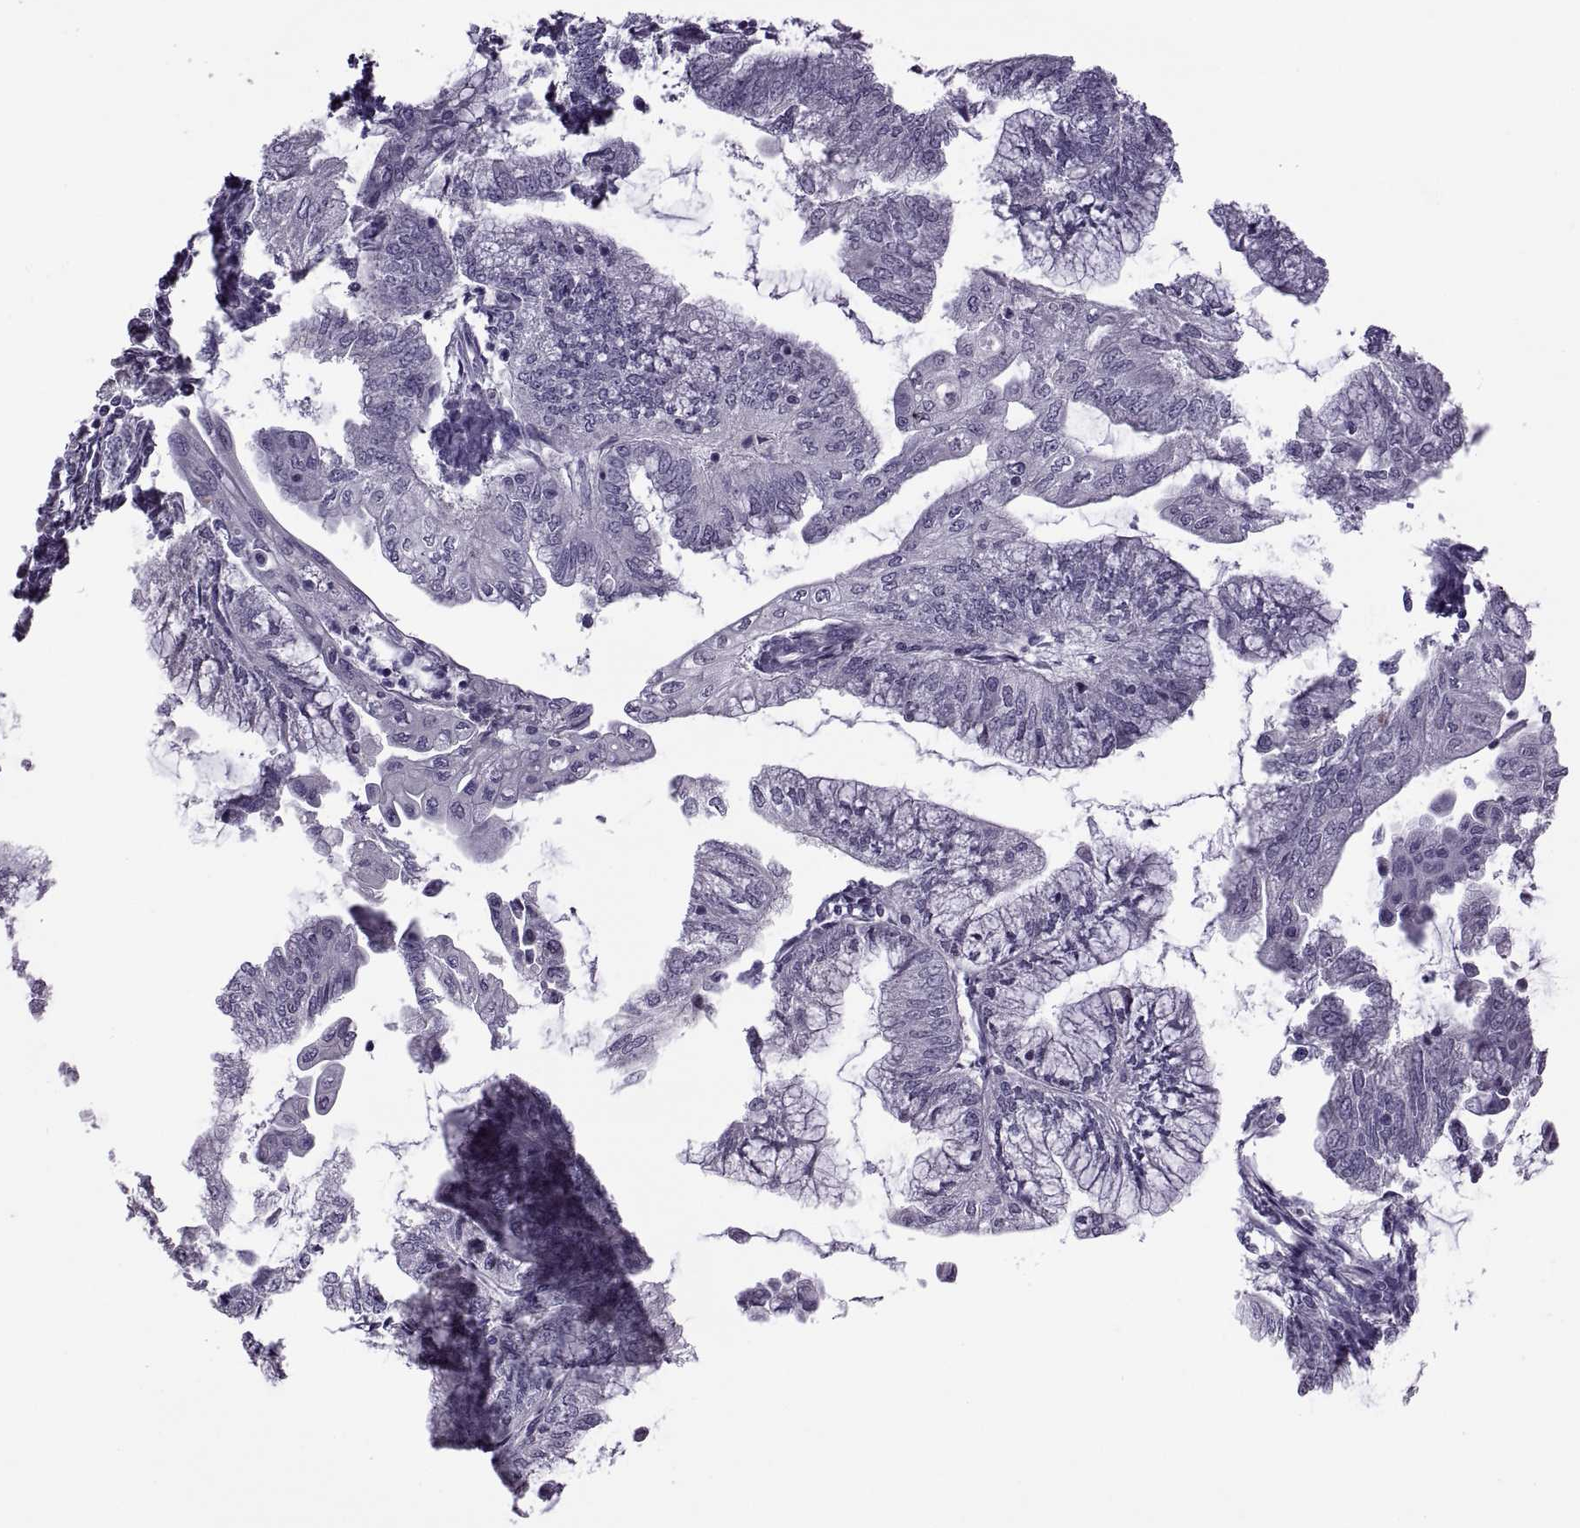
{"staining": {"intensity": "negative", "quantity": "none", "location": "none"}, "tissue": "endometrial cancer", "cell_type": "Tumor cells", "image_type": "cancer", "snomed": [{"axis": "morphology", "description": "Adenocarcinoma, NOS"}, {"axis": "topography", "description": "Endometrium"}], "caption": "Tumor cells are negative for brown protein staining in adenocarcinoma (endometrial). The staining is performed using DAB brown chromogen with nuclei counter-stained in using hematoxylin.", "gene": "RSPH6A", "patient": {"sex": "female", "age": 55}}